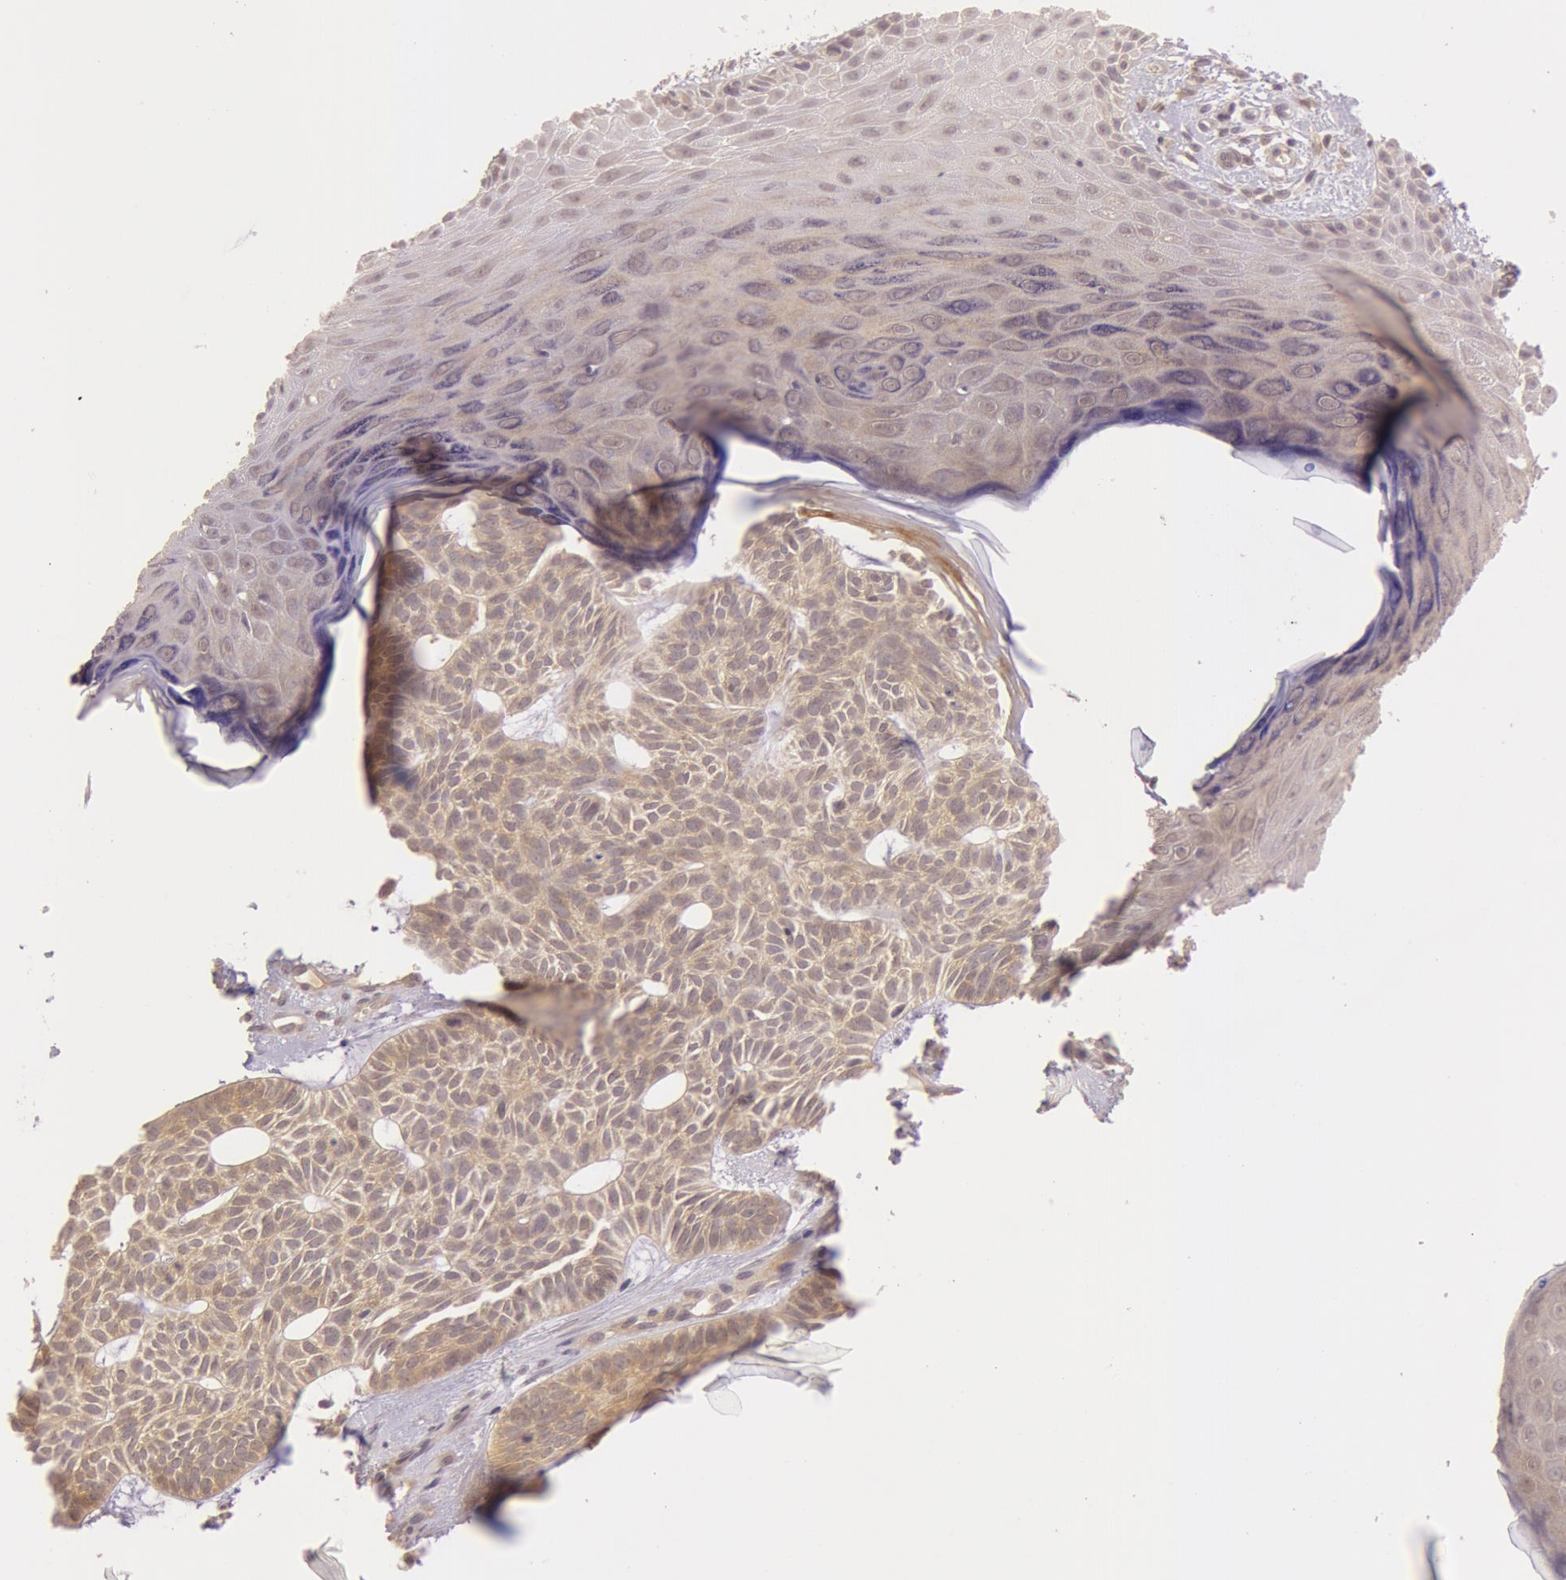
{"staining": {"intensity": "weak", "quantity": ">75%", "location": "cytoplasmic/membranous"}, "tissue": "skin cancer", "cell_type": "Tumor cells", "image_type": "cancer", "snomed": [{"axis": "morphology", "description": "Basal cell carcinoma"}, {"axis": "topography", "description": "Skin"}], "caption": "Immunohistochemistry histopathology image of human basal cell carcinoma (skin) stained for a protein (brown), which demonstrates low levels of weak cytoplasmic/membranous positivity in approximately >75% of tumor cells.", "gene": "ATG2B", "patient": {"sex": "male", "age": 75}}